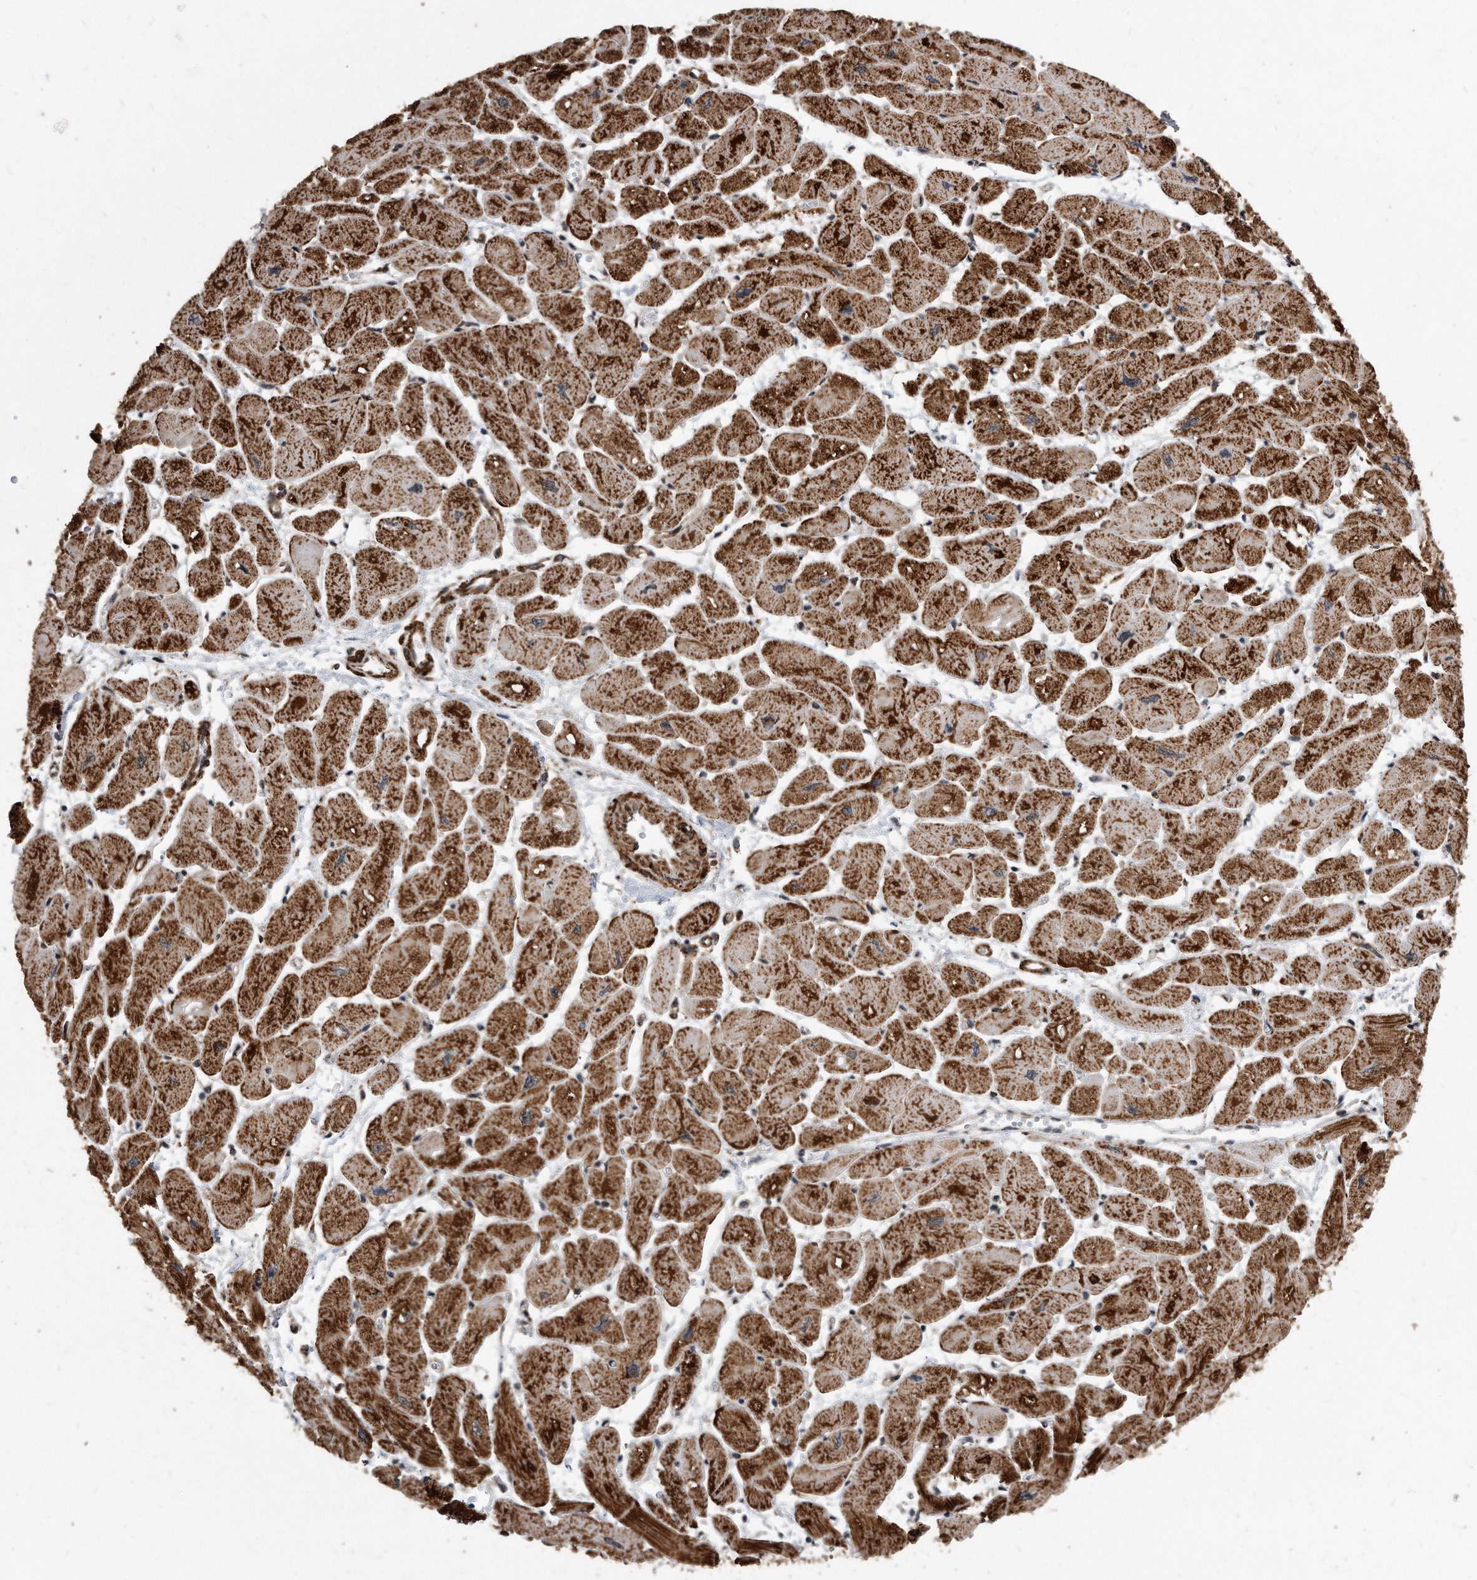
{"staining": {"intensity": "strong", "quantity": ">75%", "location": "cytoplasmic/membranous"}, "tissue": "heart muscle", "cell_type": "Cardiomyocytes", "image_type": "normal", "snomed": [{"axis": "morphology", "description": "Normal tissue, NOS"}, {"axis": "topography", "description": "Heart"}], "caption": "Immunohistochemistry (IHC) histopathology image of normal heart muscle stained for a protein (brown), which shows high levels of strong cytoplasmic/membranous staining in approximately >75% of cardiomyocytes.", "gene": "DUSP22", "patient": {"sex": "female", "age": 54}}